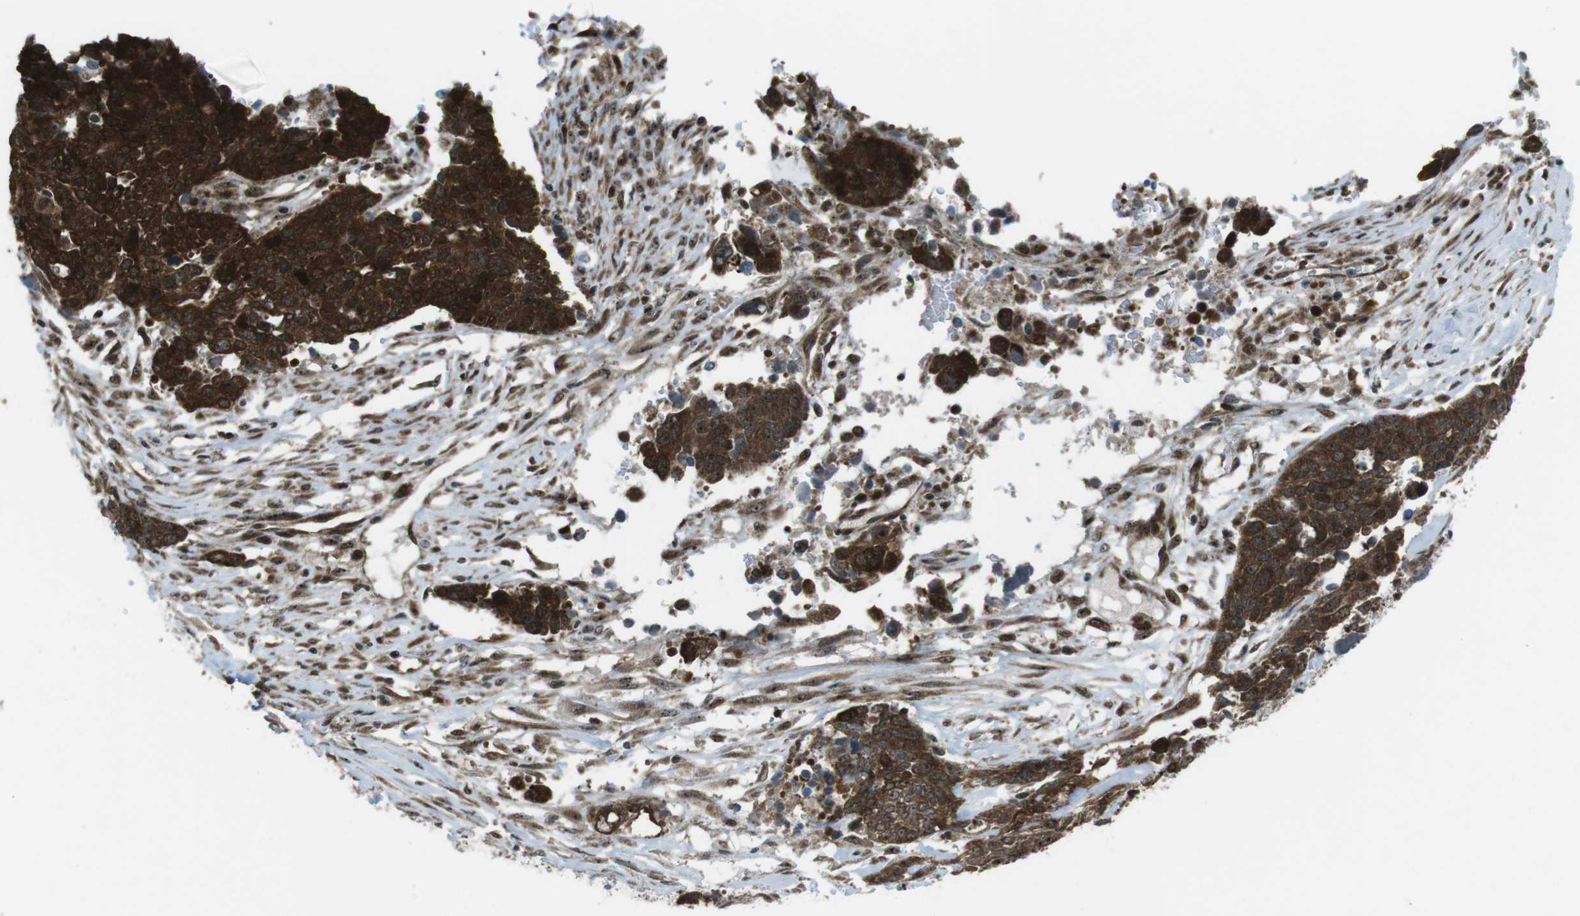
{"staining": {"intensity": "strong", "quantity": ">75%", "location": "cytoplasmic/membranous"}, "tissue": "ovarian cancer", "cell_type": "Tumor cells", "image_type": "cancer", "snomed": [{"axis": "morphology", "description": "Cystadenocarcinoma, serous, NOS"}, {"axis": "topography", "description": "Ovary"}], "caption": "A photomicrograph showing strong cytoplasmic/membranous staining in approximately >75% of tumor cells in ovarian cancer, as visualized by brown immunohistochemical staining.", "gene": "CSNK1D", "patient": {"sex": "female", "age": 44}}